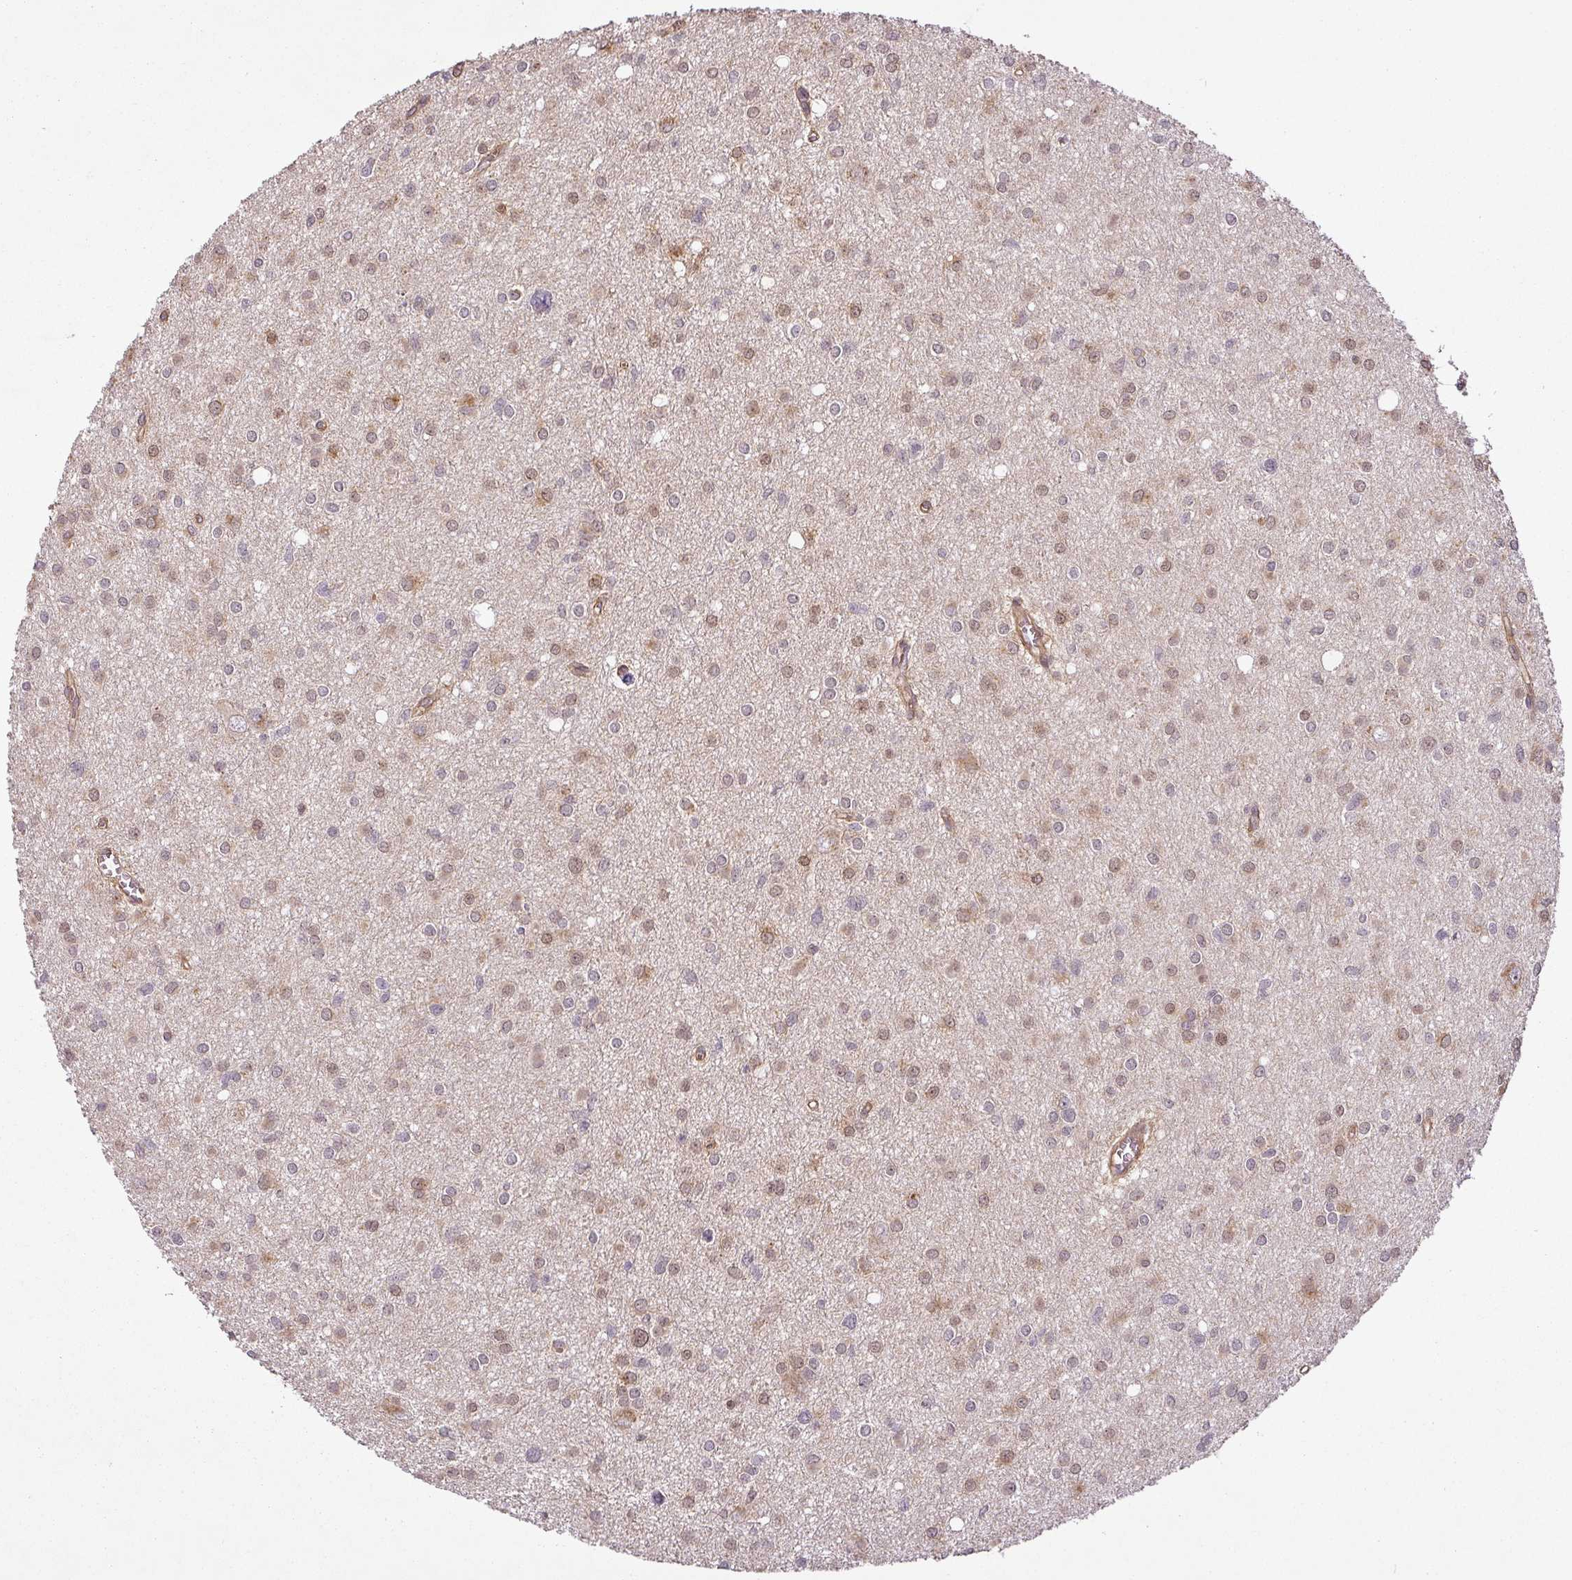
{"staining": {"intensity": "moderate", "quantity": "25%-75%", "location": "cytoplasmic/membranous,nuclear"}, "tissue": "glioma", "cell_type": "Tumor cells", "image_type": "cancer", "snomed": [{"axis": "morphology", "description": "Glioma, malignant, High grade"}, {"axis": "topography", "description": "Brain"}], "caption": "The micrograph displays staining of high-grade glioma (malignant), revealing moderate cytoplasmic/membranous and nuclear protein expression (brown color) within tumor cells.", "gene": "DIMT1", "patient": {"sex": "male", "age": 23}}